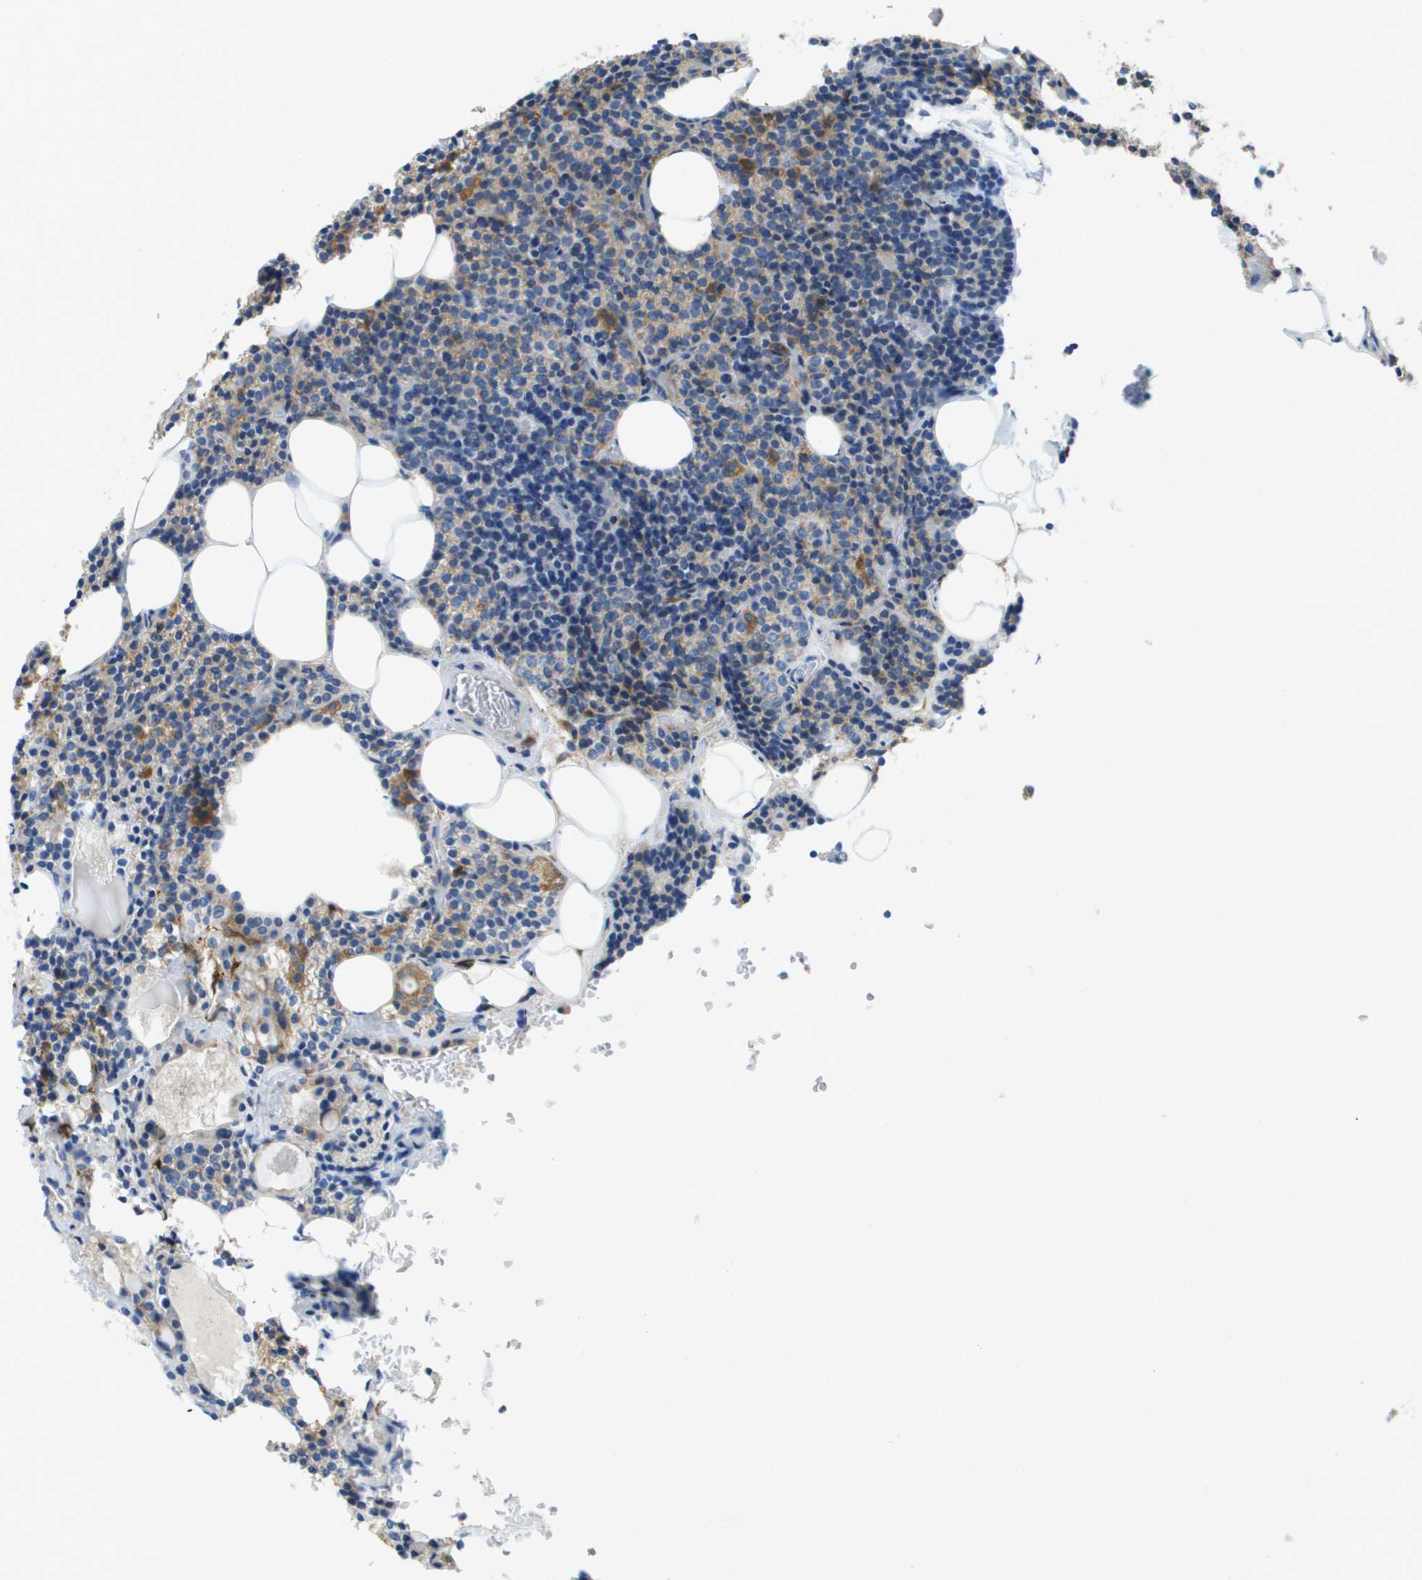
{"staining": {"intensity": "moderate", "quantity": "<25%", "location": "cytoplasmic/membranous"}, "tissue": "parathyroid gland", "cell_type": "Glandular cells", "image_type": "normal", "snomed": [{"axis": "morphology", "description": "Normal tissue, NOS"}, {"axis": "morphology", "description": "Adenoma, NOS"}, {"axis": "topography", "description": "Parathyroid gland"}], "caption": "Protein expression analysis of benign parathyroid gland demonstrates moderate cytoplasmic/membranous positivity in approximately <25% of glandular cells.", "gene": "CYGB", "patient": {"sex": "female", "age": 54}}